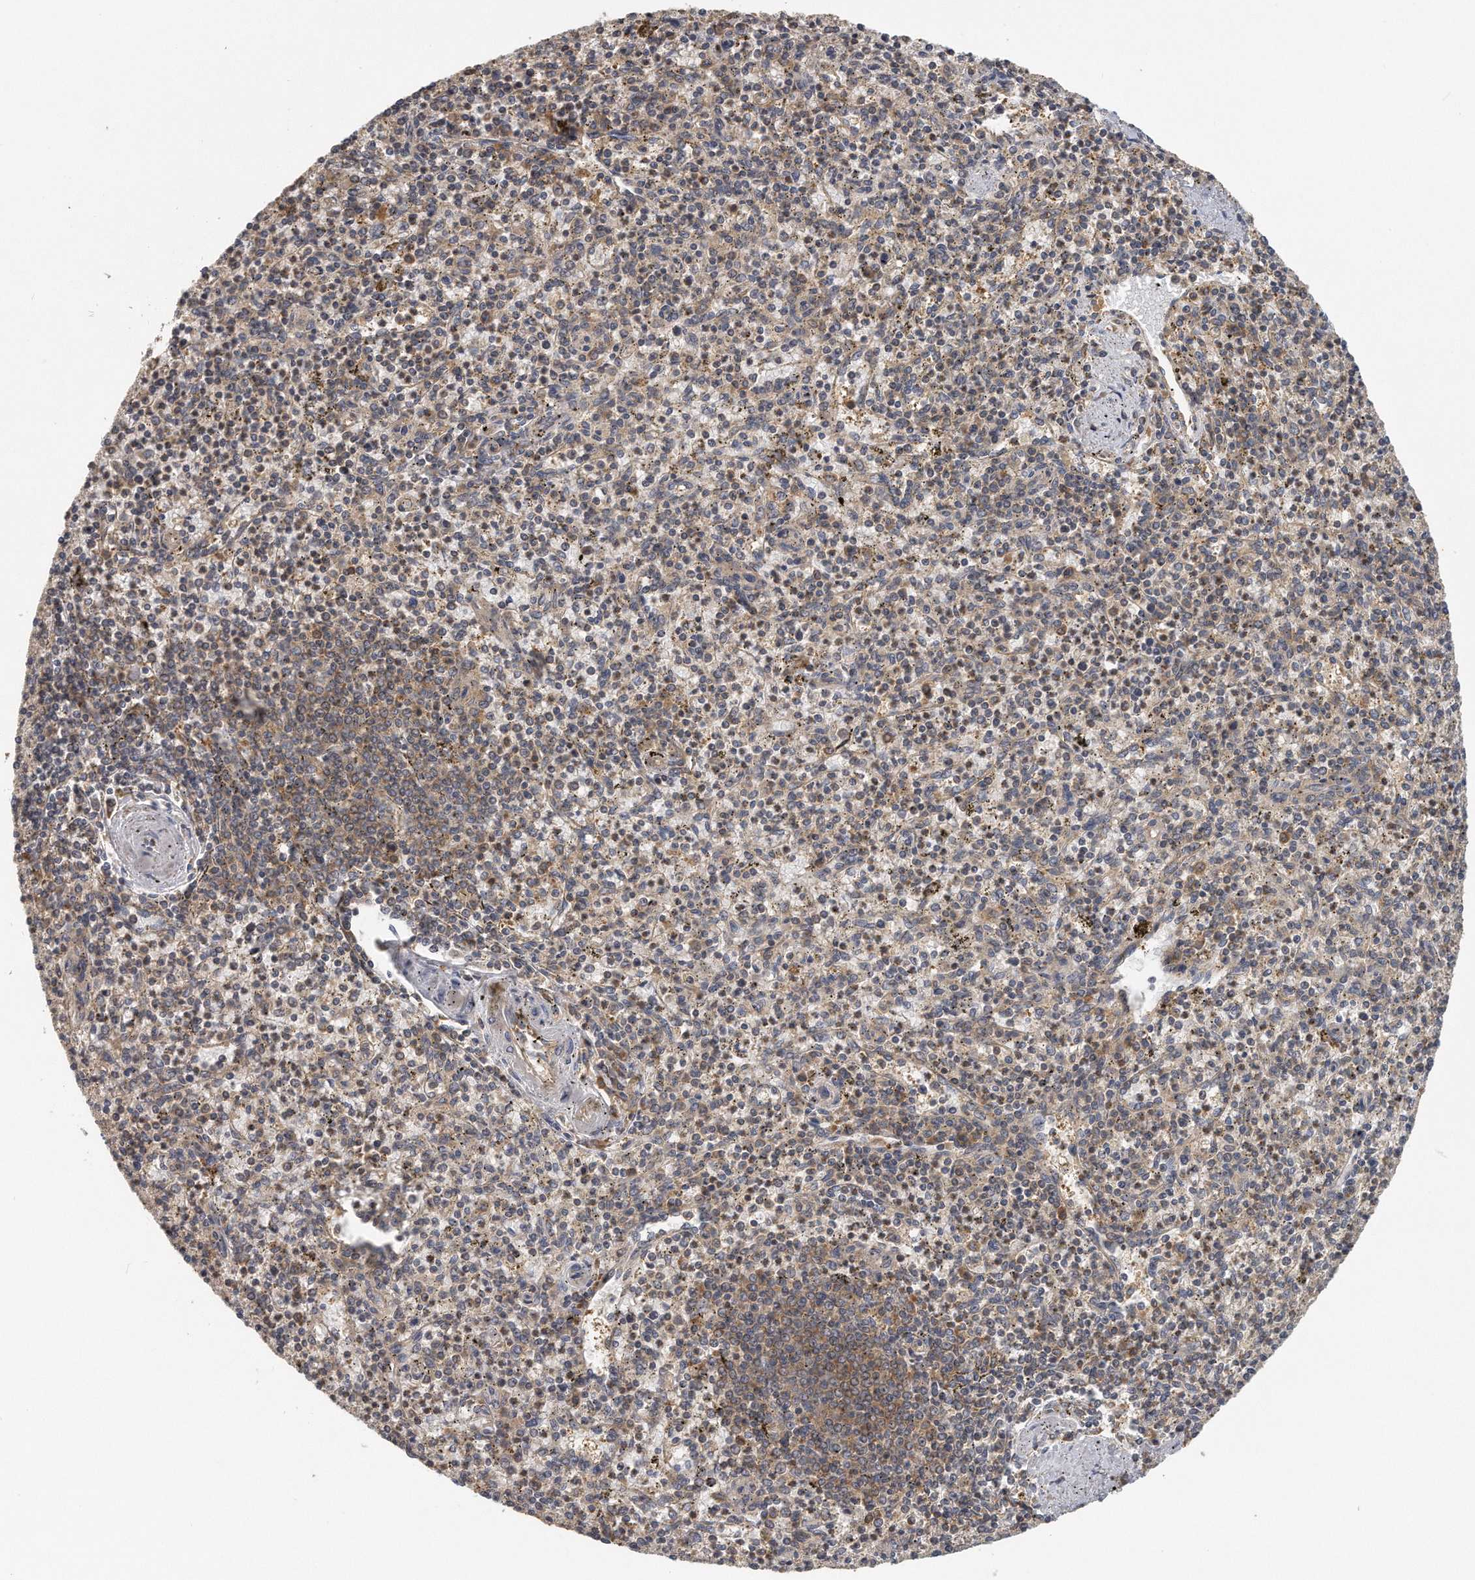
{"staining": {"intensity": "moderate", "quantity": "<25%", "location": "cytoplasmic/membranous"}, "tissue": "spleen", "cell_type": "Cells in red pulp", "image_type": "normal", "snomed": [{"axis": "morphology", "description": "Normal tissue, NOS"}, {"axis": "topography", "description": "Spleen"}], "caption": "DAB immunohistochemical staining of normal human spleen demonstrates moderate cytoplasmic/membranous protein staining in about <25% of cells in red pulp.", "gene": "EIF3I", "patient": {"sex": "male", "age": 72}}